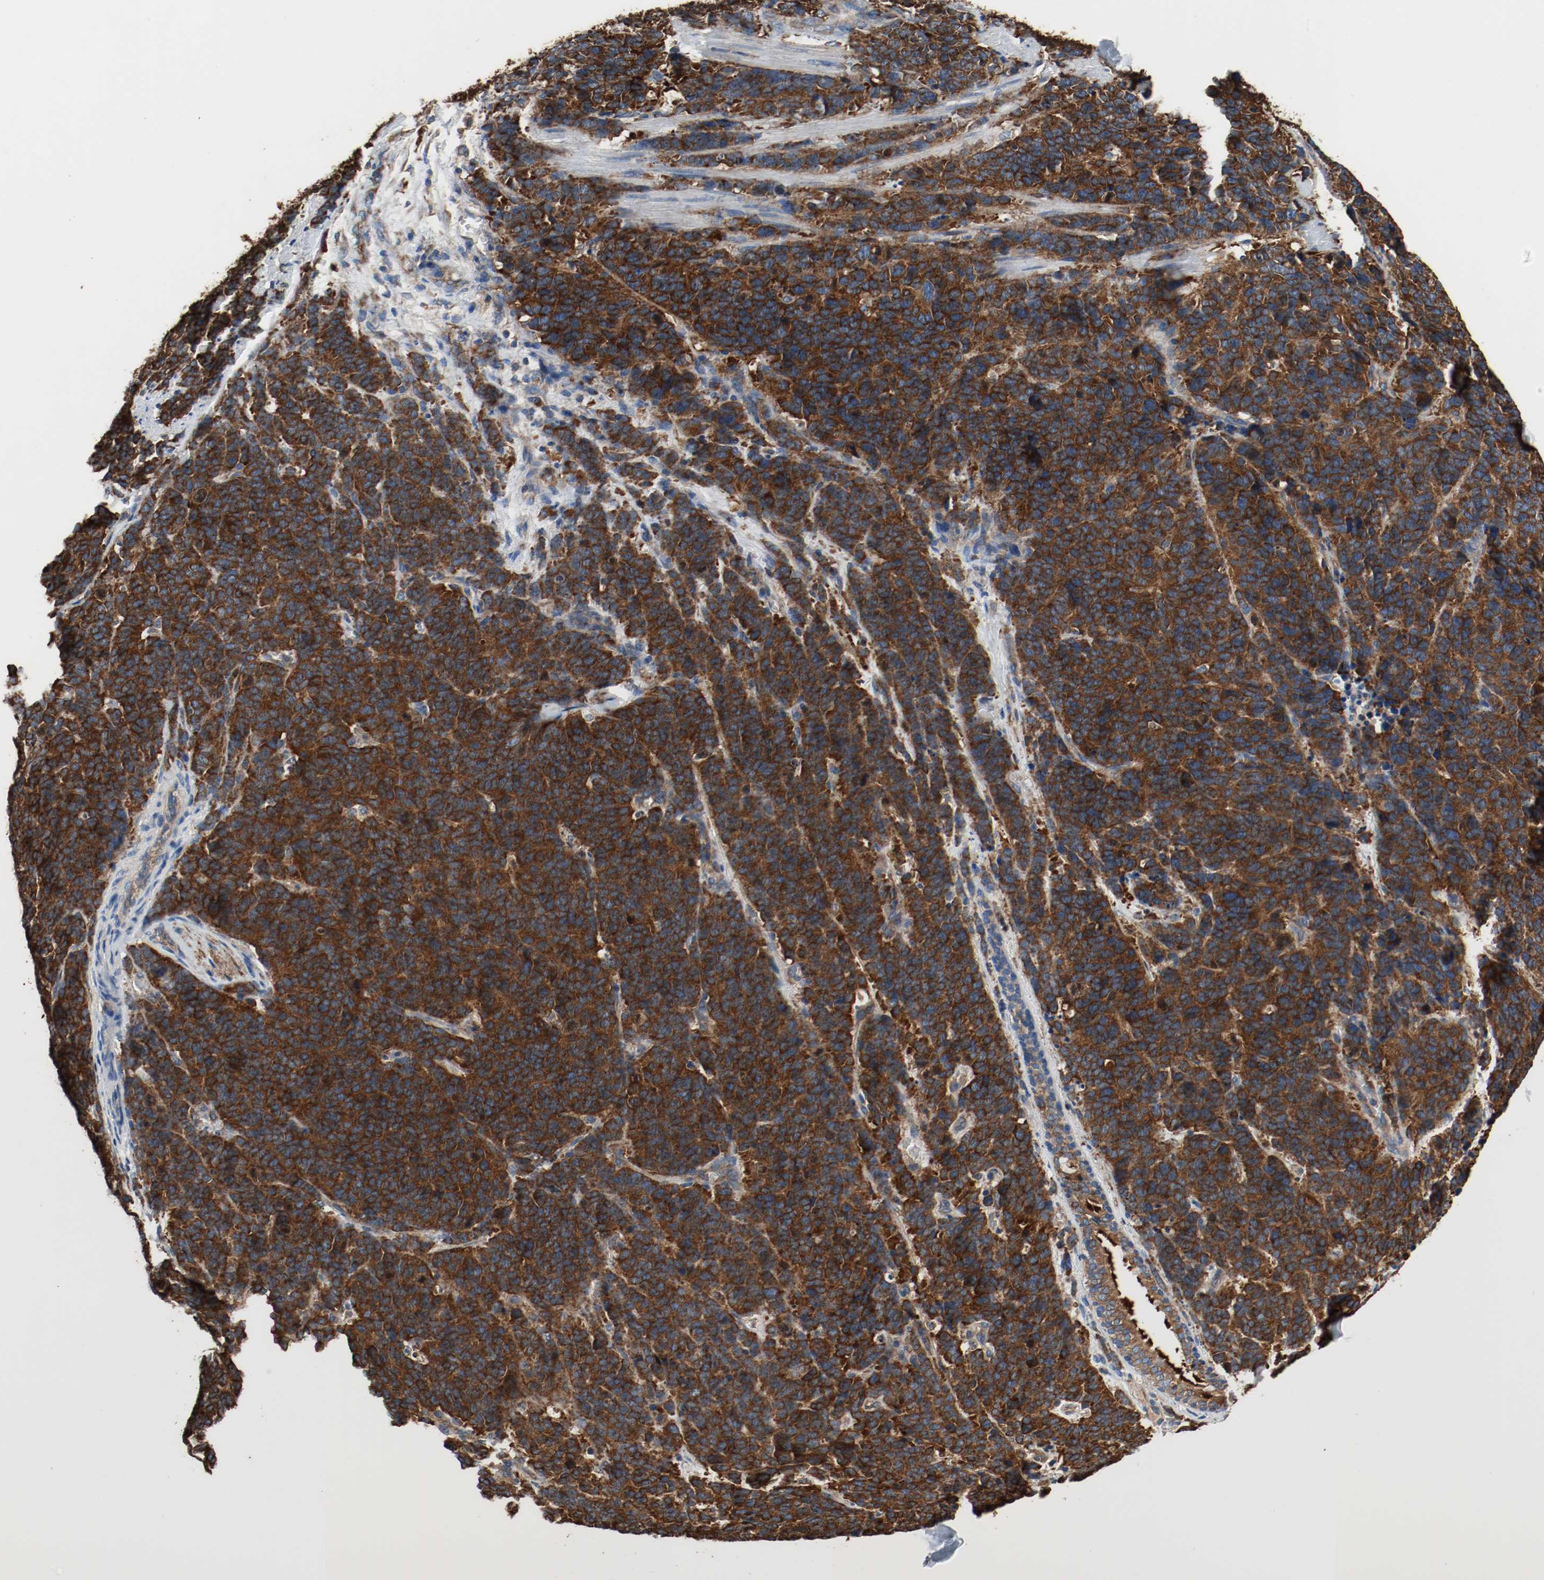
{"staining": {"intensity": "strong", "quantity": ">75%", "location": "cytoplasmic/membranous"}, "tissue": "lung cancer", "cell_type": "Tumor cells", "image_type": "cancer", "snomed": [{"axis": "morphology", "description": "Neoplasm, malignant, NOS"}, {"axis": "topography", "description": "Lung"}], "caption": "Protein staining of lung cancer tissue shows strong cytoplasmic/membranous staining in about >75% of tumor cells. The staining is performed using DAB (3,3'-diaminobenzidine) brown chromogen to label protein expression. The nuclei are counter-stained blue using hematoxylin.", "gene": "TUBA3D", "patient": {"sex": "female", "age": 58}}